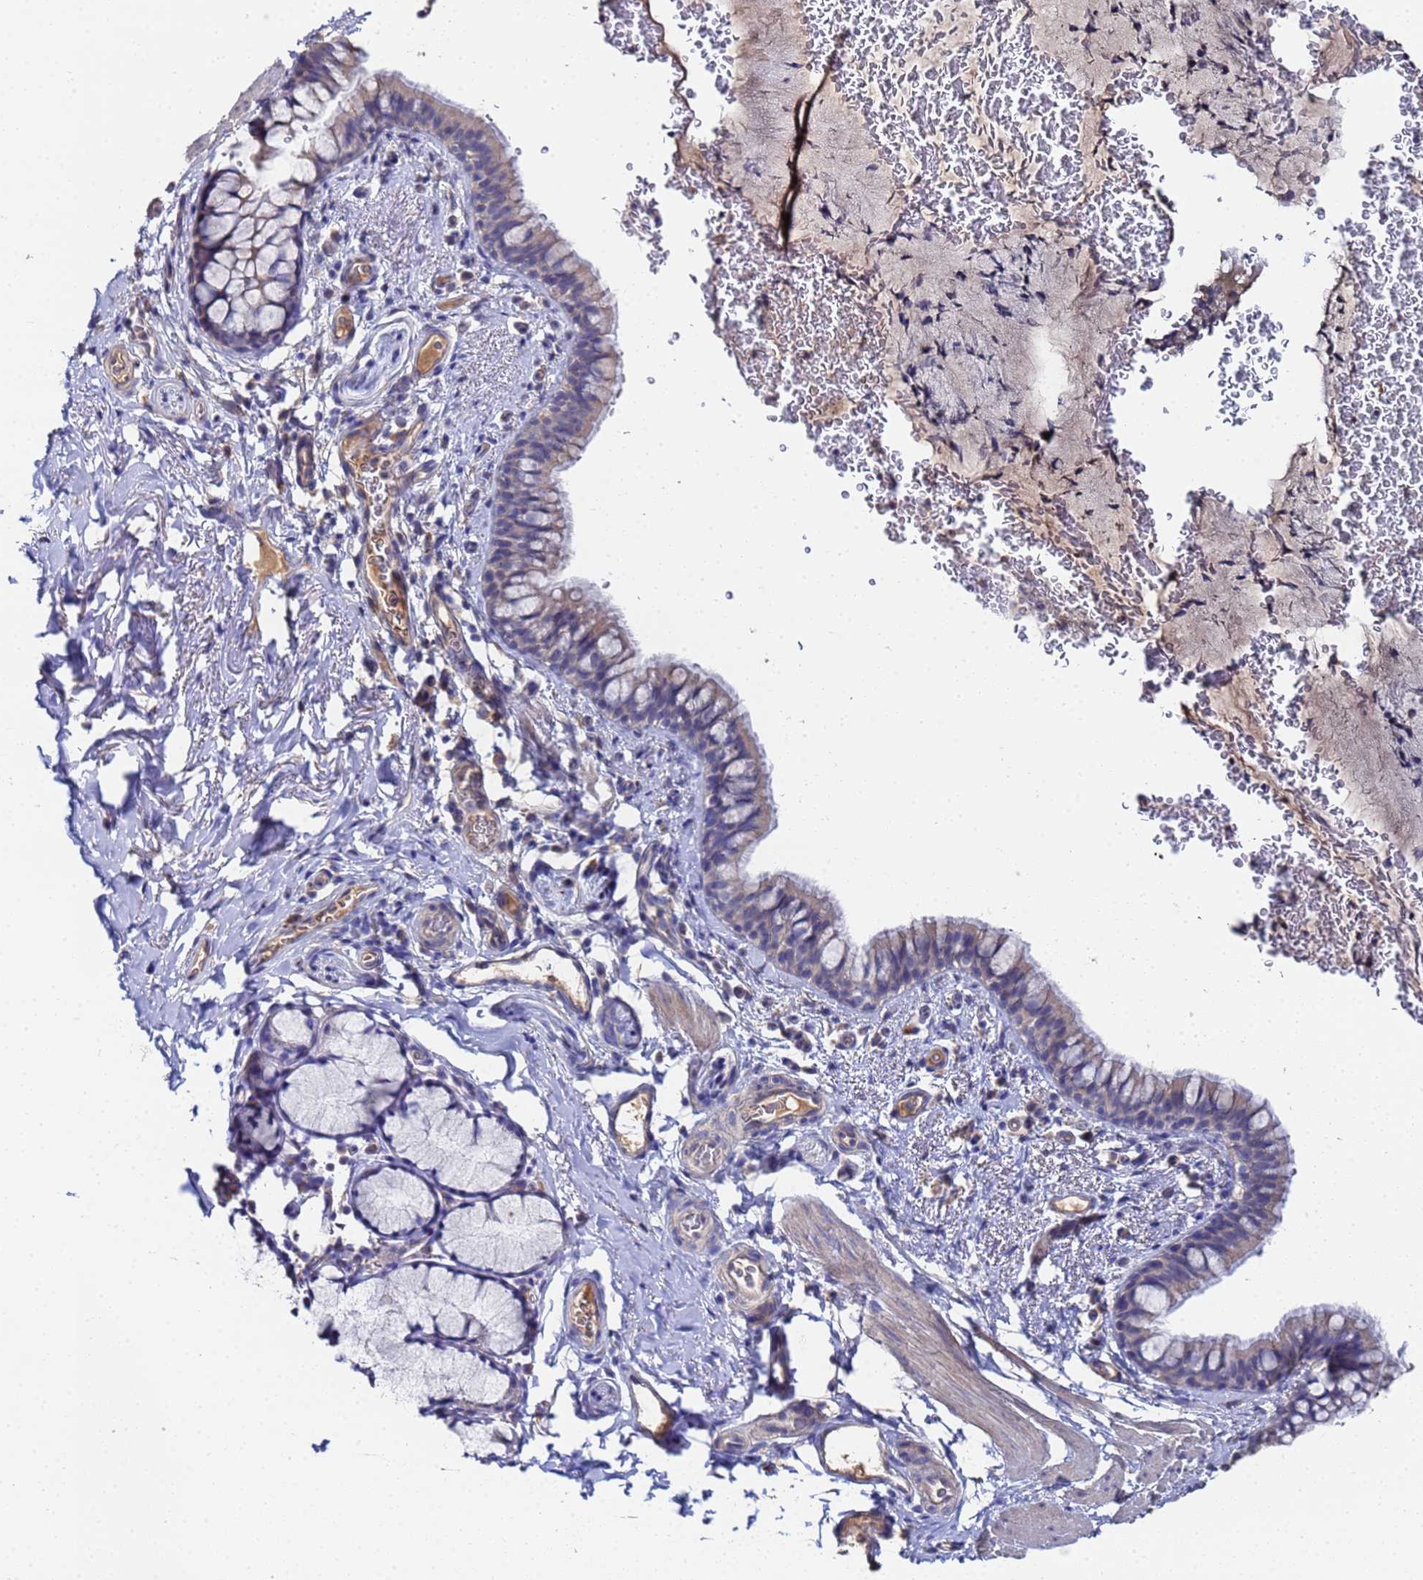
{"staining": {"intensity": "weak", "quantity": "25%-75%", "location": "cytoplasmic/membranous"}, "tissue": "bronchus", "cell_type": "Respiratory epithelial cells", "image_type": "normal", "snomed": [{"axis": "morphology", "description": "Normal tissue, NOS"}, {"axis": "topography", "description": "Cartilage tissue"}, {"axis": "topography", "description": "Bronchus"}], "caption": "The immunohistochemical stain labels weak cytoplasmic/membranous staining in respiratory epithelial cells of normal bronchus. (DAB (3,3'-diaminobenzidine) IHC, brown staining for protein, blue staining for nuclei).", "gene": "TCP10L", "patient": {"sex": "female", "age": 36}}